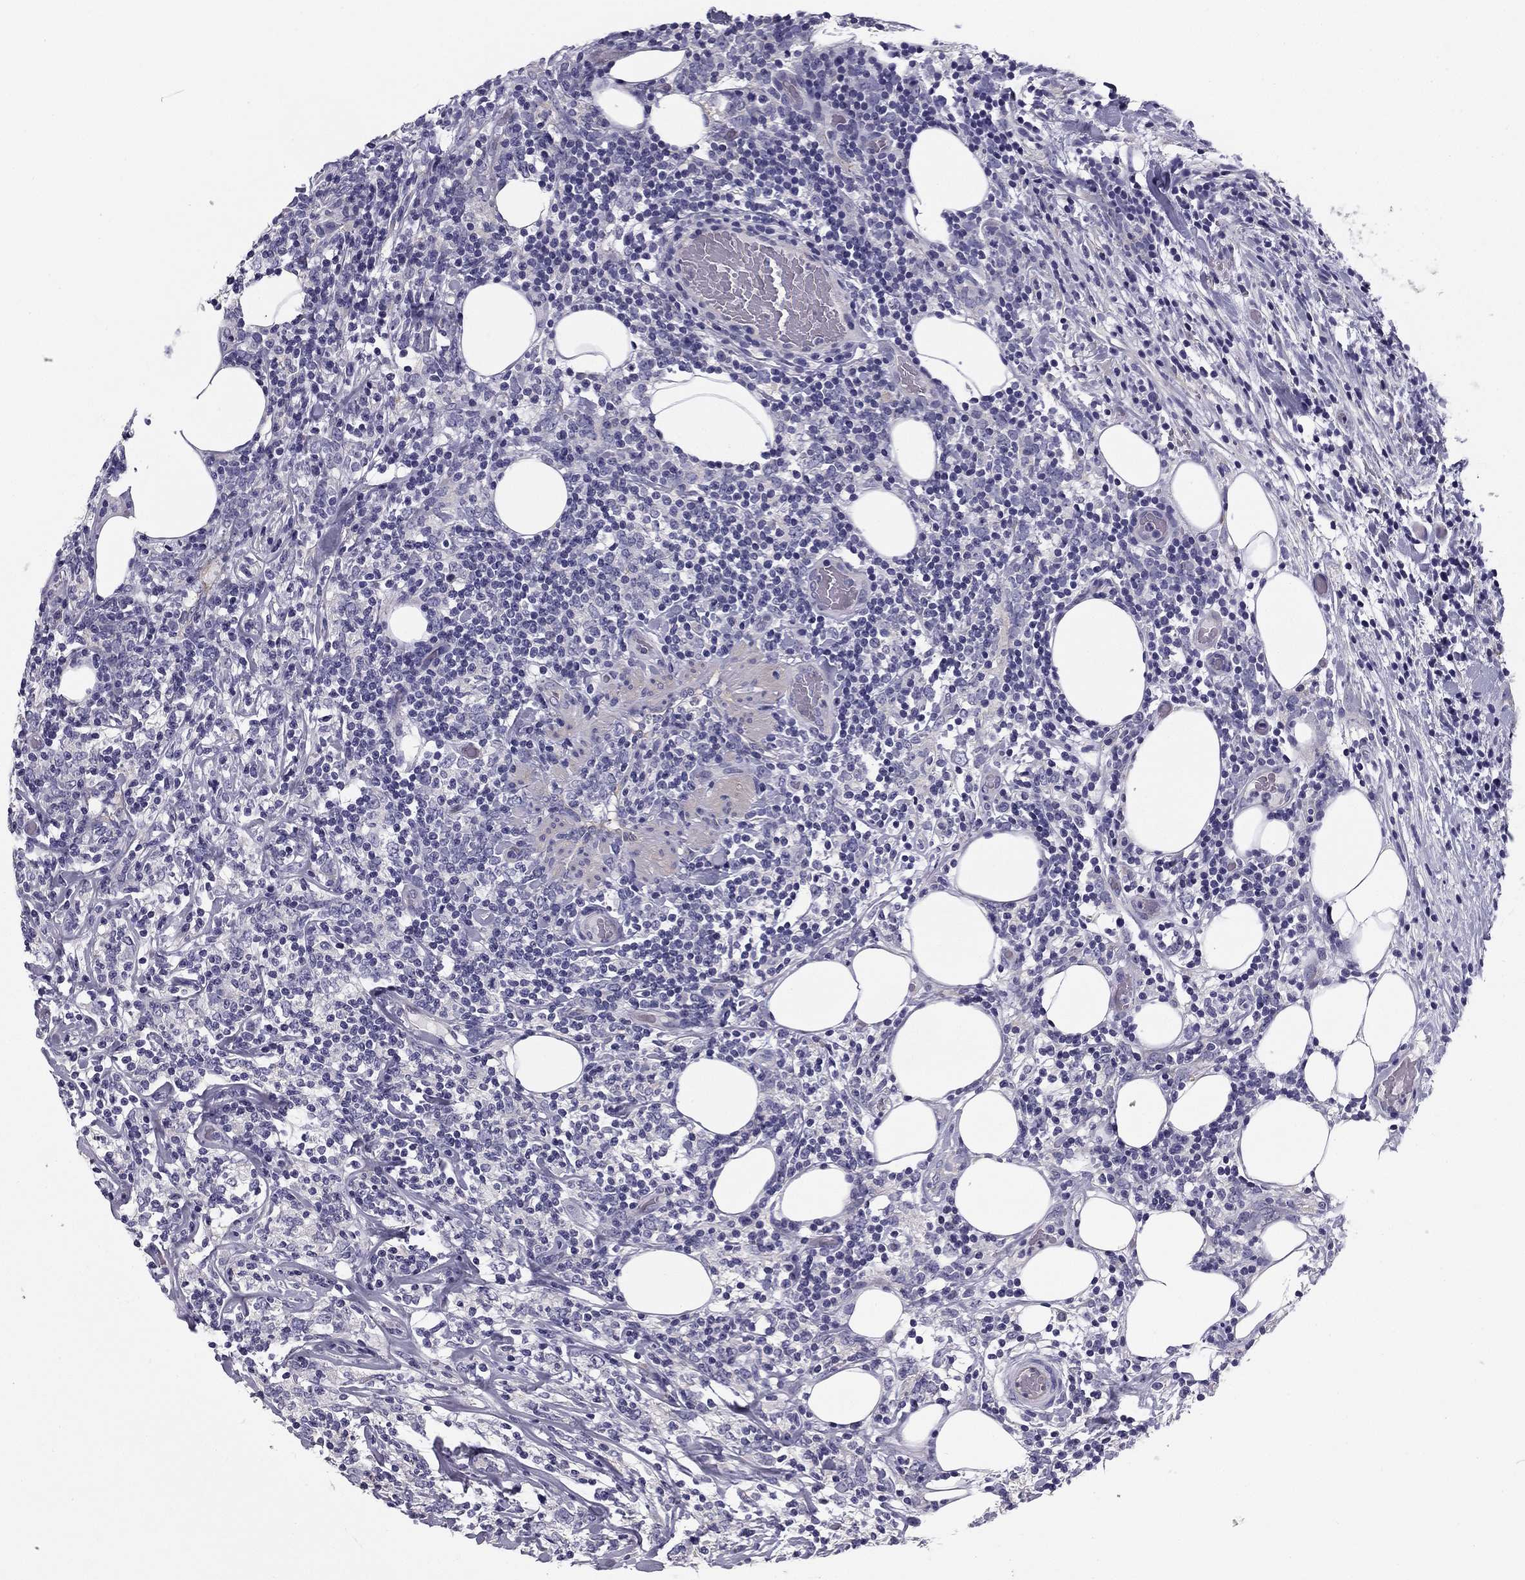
{"staining": {"intensity": "negative", "quantity": "none", "location": "none"}, "tissue": "lymphoma", "cell_type": "Tumor cells", "image_type": "cancer", "snomed": [{"axis": "morphology", "description": "Malignant lymphoma, non-Hodgkin's type, High grade"}, {"axis": "topography", "description": "Lymph node"}], "caption": "Lymphoma was stained to show a protein in brown. There is no significant staining in tumor cells.", "gene": "FLNC", "patient": {"sex": "female", "age": 84}}